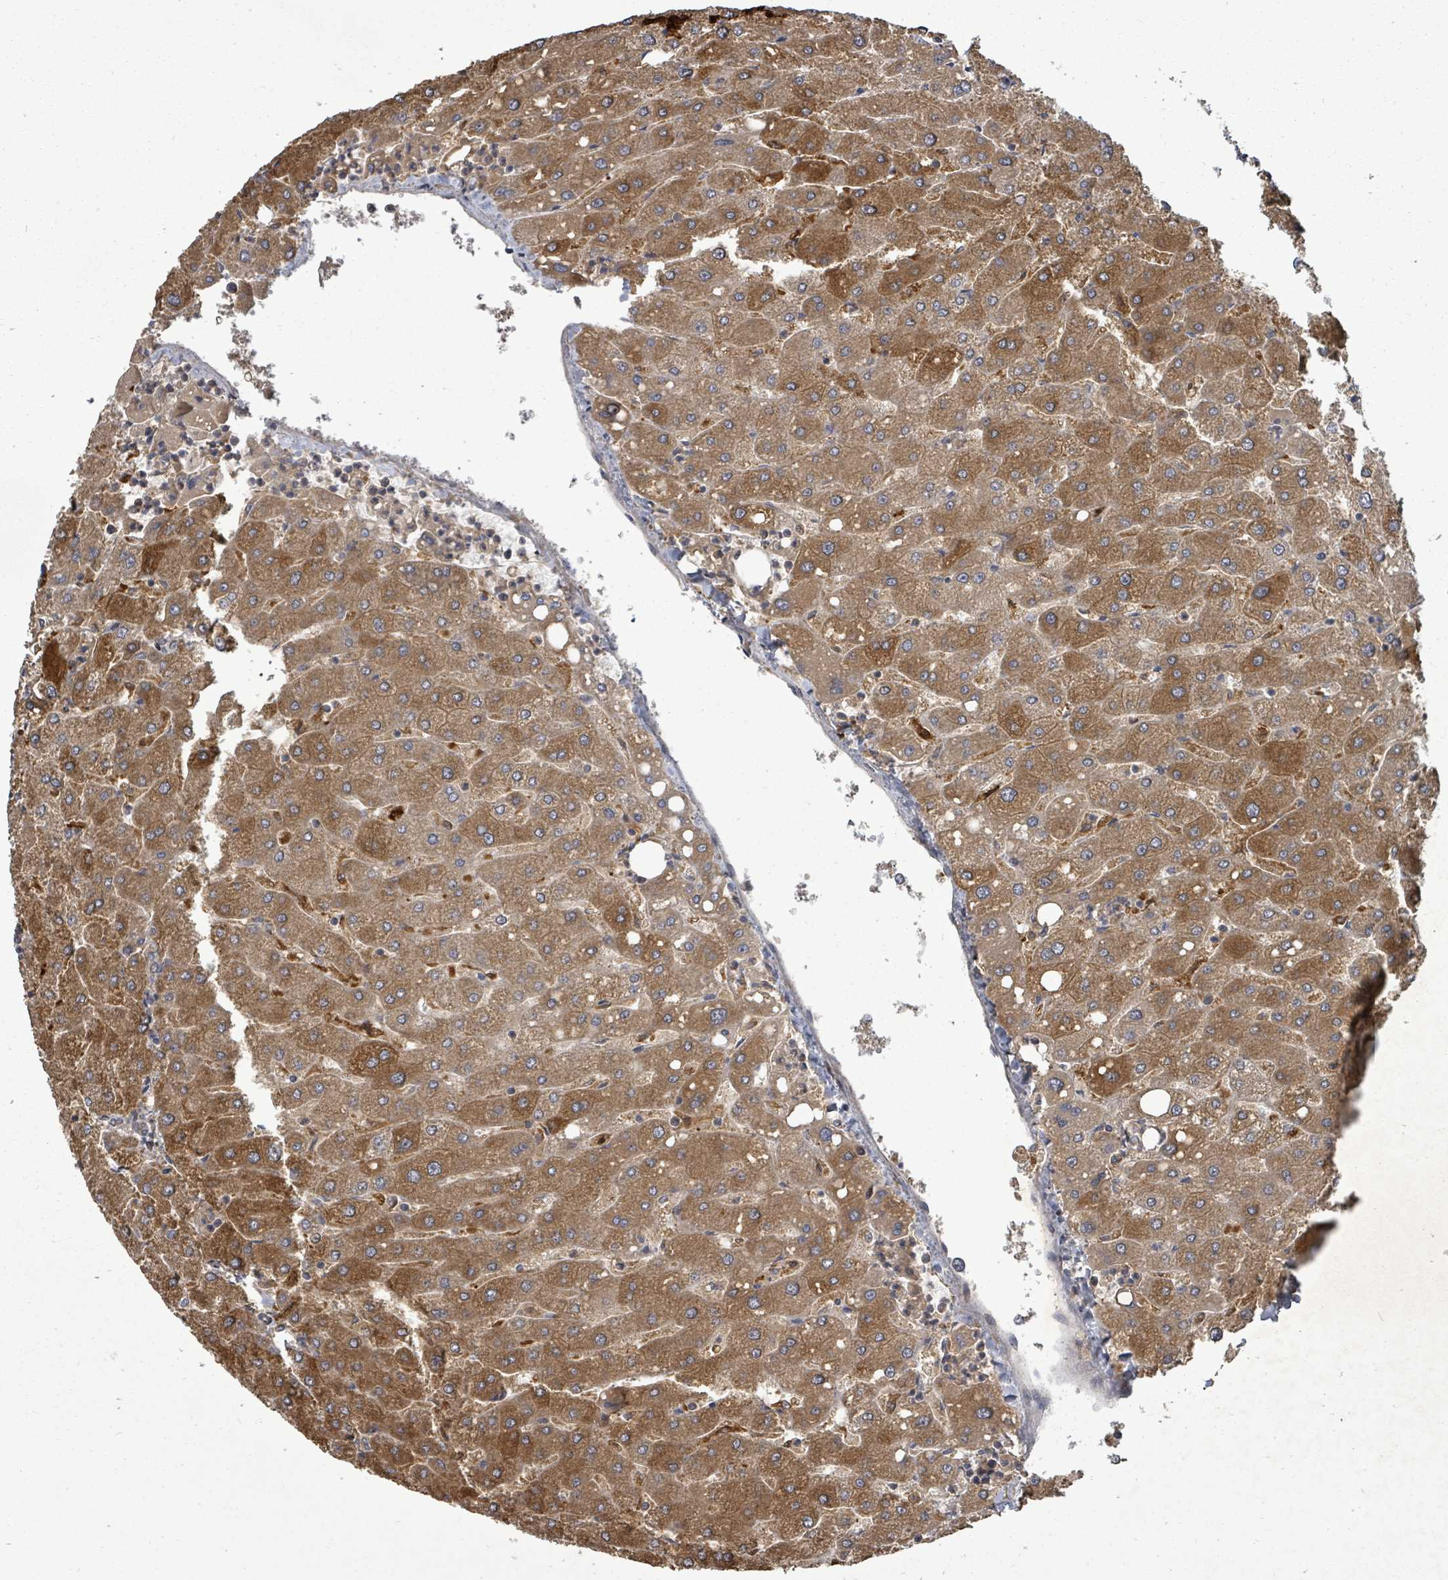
{"staining": {"intensity": "weak", "quantity": ">75%", "location": "cytoplasmic/membranous"}, "tissue": "liver", "cell_type": "Cholangiocytes", "image_type": "normal", "snomed": [{"axis": "morphology", "description": "Normal tissue, NOS"}, {"axis": "topography", "description": "Liver"}], "caption": "Human liver stained with a brown dye reveals weak cytoplasmic/membranous positive staining in about >75% of cholangiocytes.", "gene": "EIF3CL", "patient": {"sex": "male", "age": 67}}